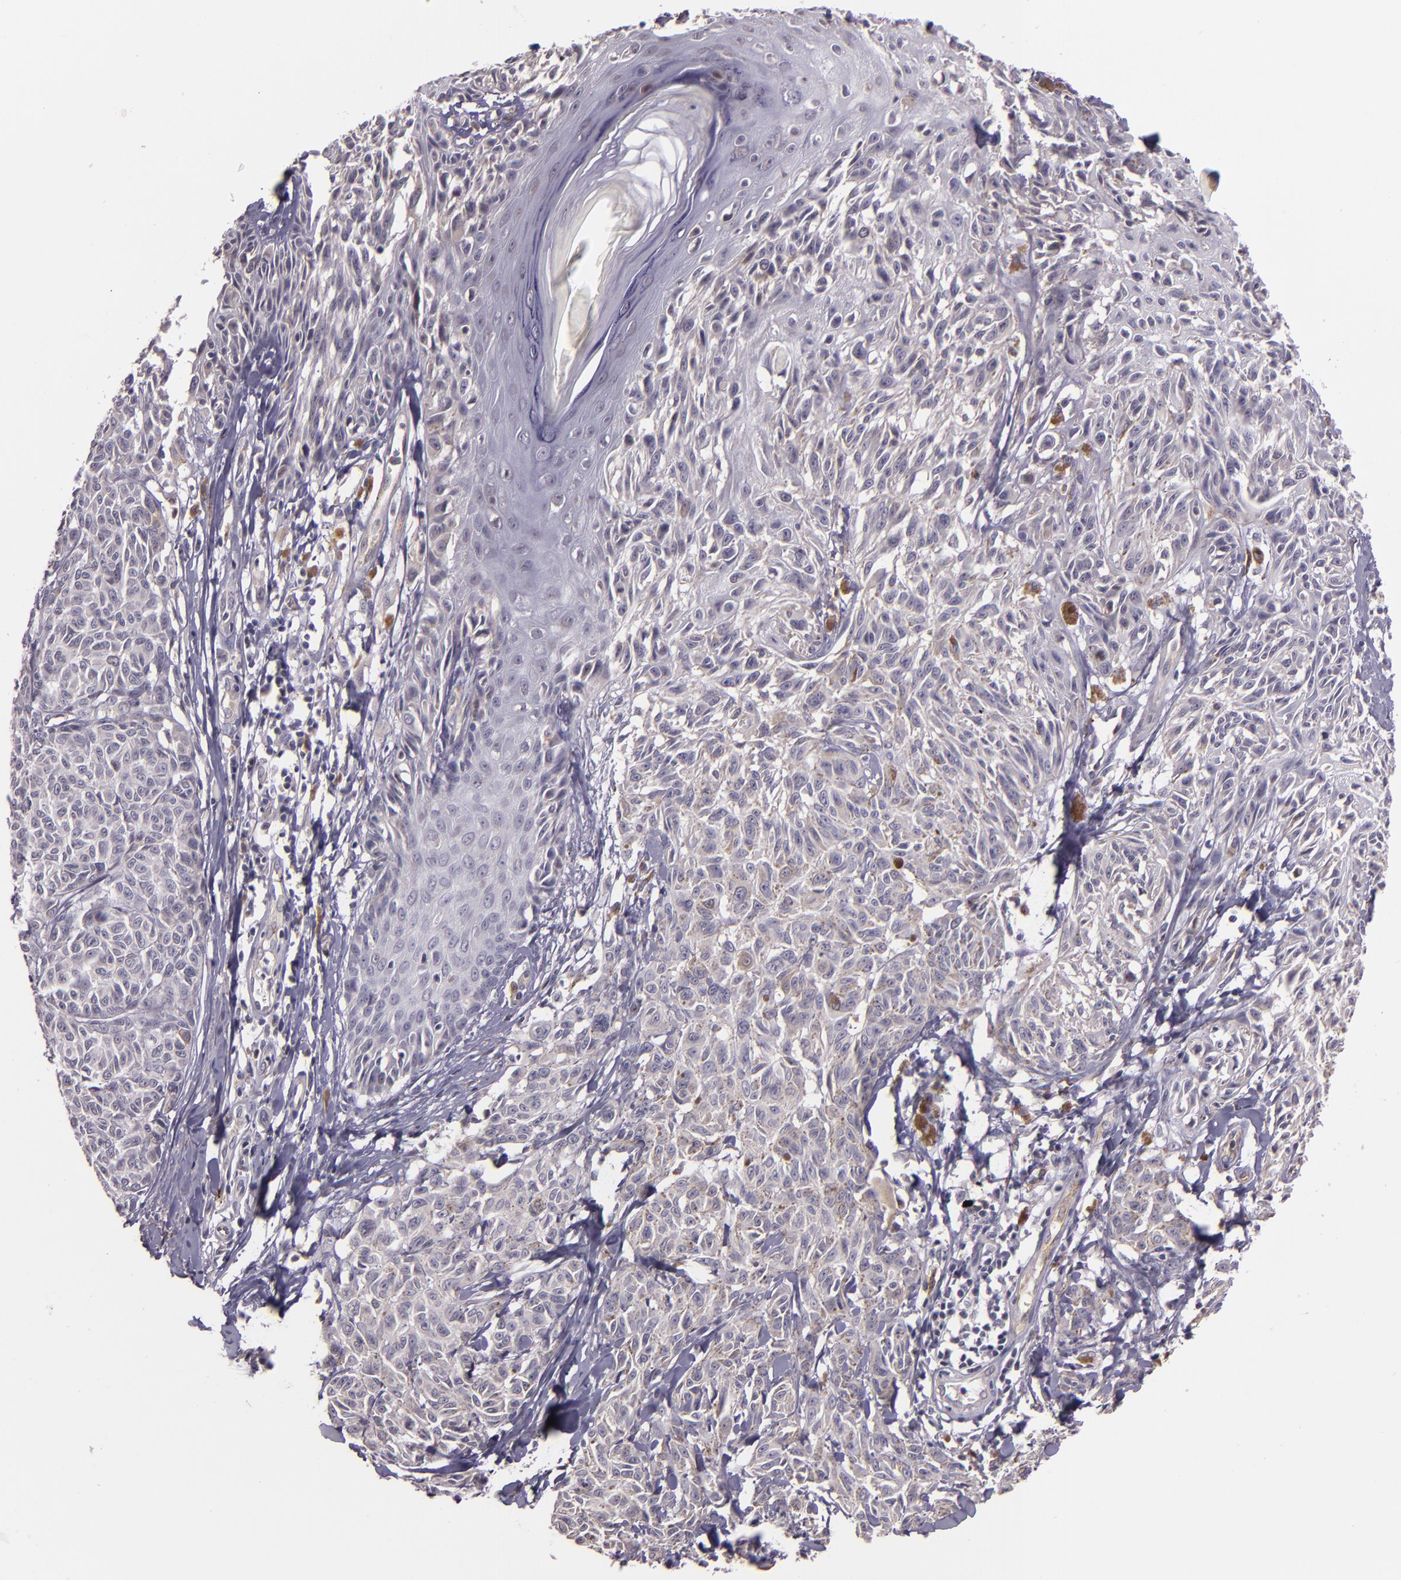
{"staining": {"intensity": "negative", "quantity": "none", "location": "none"}, "tissue": "melanoma", "cell_type": "Tumor cells", "image_type": "cancer", "snomed": [{"axis": "morphology", "description": "Malignant melanoma, NOS"}, {"axis": "topography", "description": "Skin"}], "caption": "Human melanoma stained for a protein using immunohistochemistry (IHC) reveals no expression in tumor cells.", "gene": "SYTL4", "patient": {"sex": "female", "age": 77}}